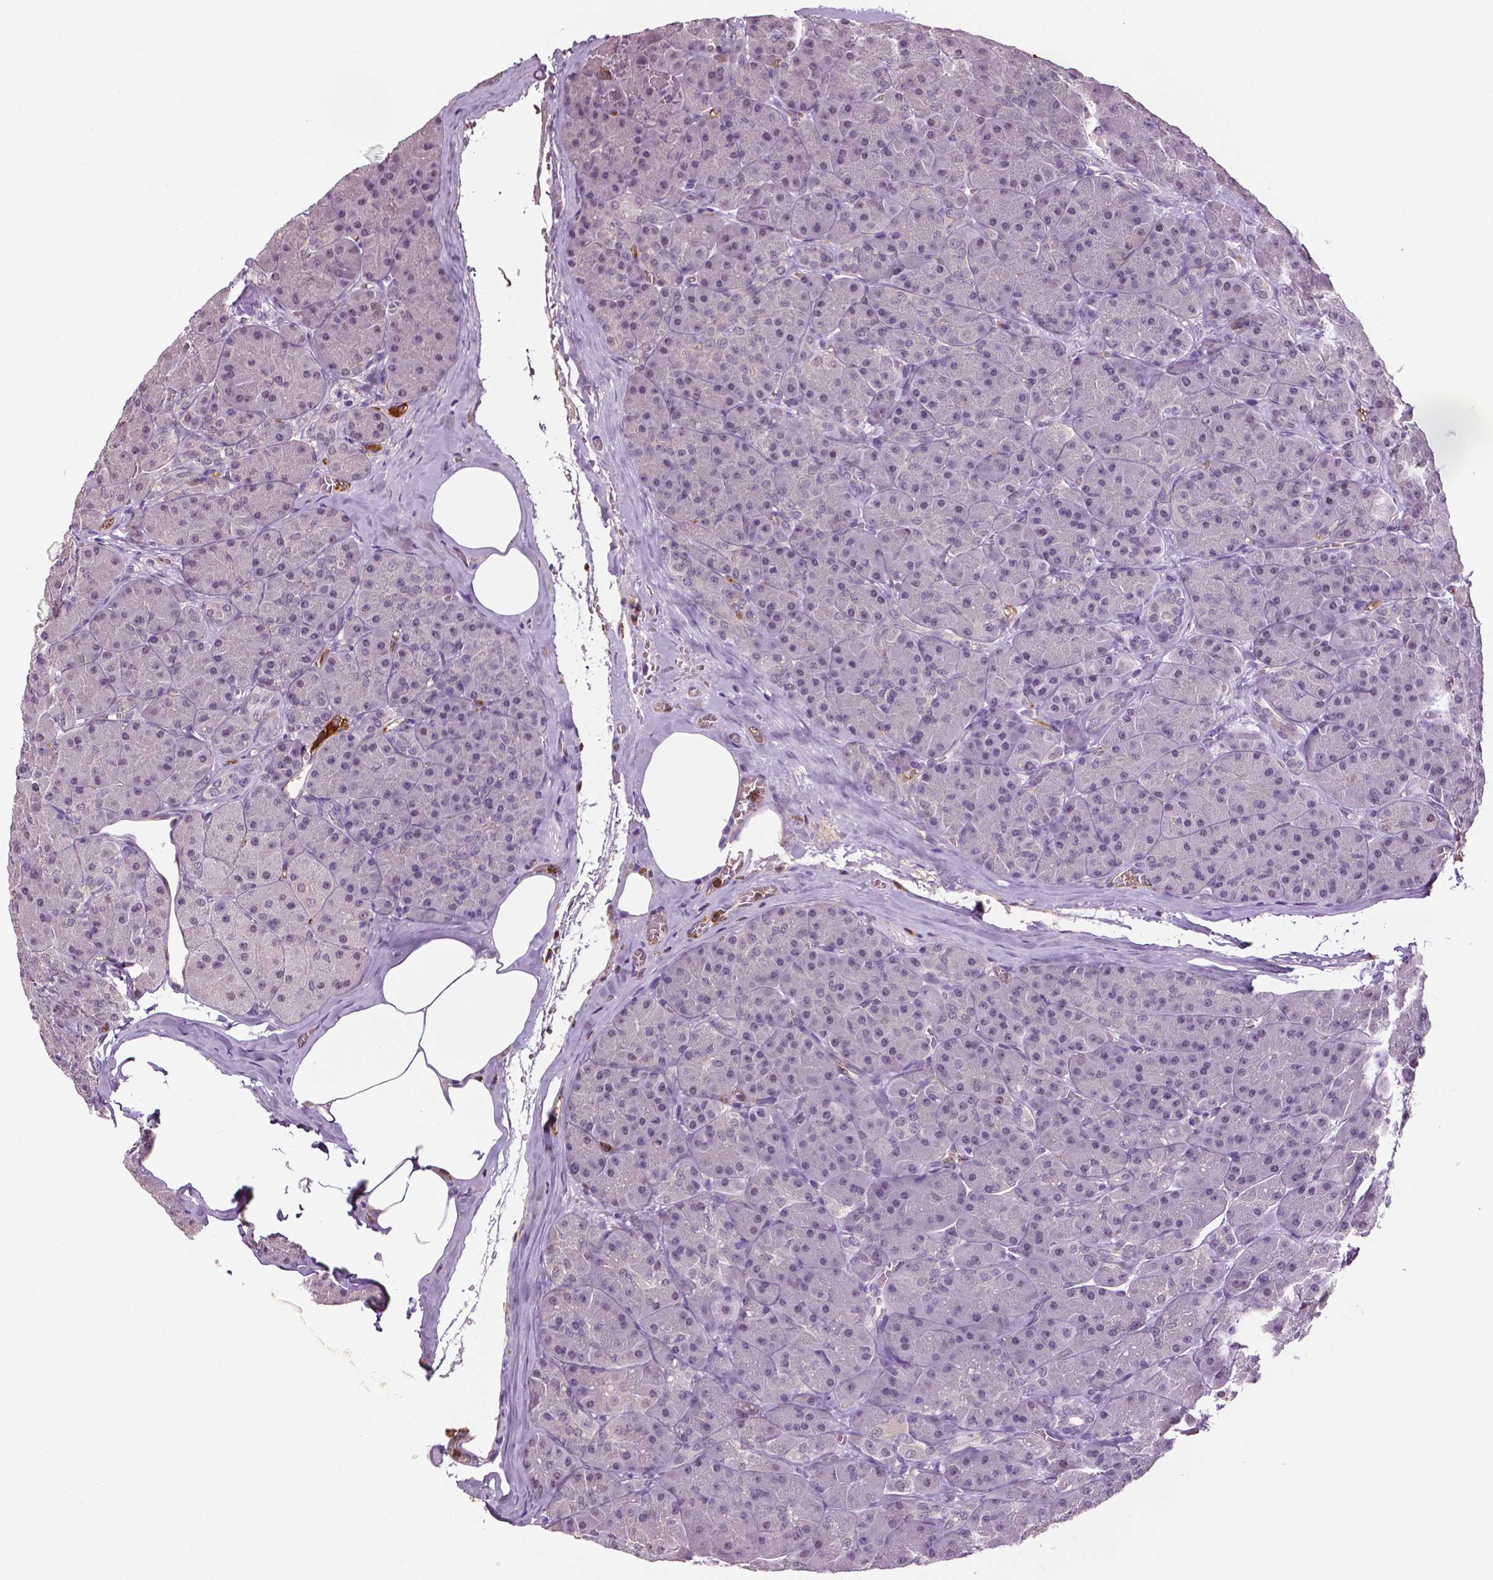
{"staining": {"intensity": "weak", "quantity": "<25%", "location": "nuclear"}, "tissue": "pancreas", "cell_type": "Exocrine glandular cells", "image_type": "normal", "snomed": [{"axis": "morphology", "description": "Normal tissue, NOS"}, {"axis": "topography", "description": "Pancreas"}], "caption": "DAB immunohistochemical staining of benign pancreas displays no significant staining in exocrine glandular cells.", "gene": "PTPN5", "patient": {"sex": "male", "age": 57}}